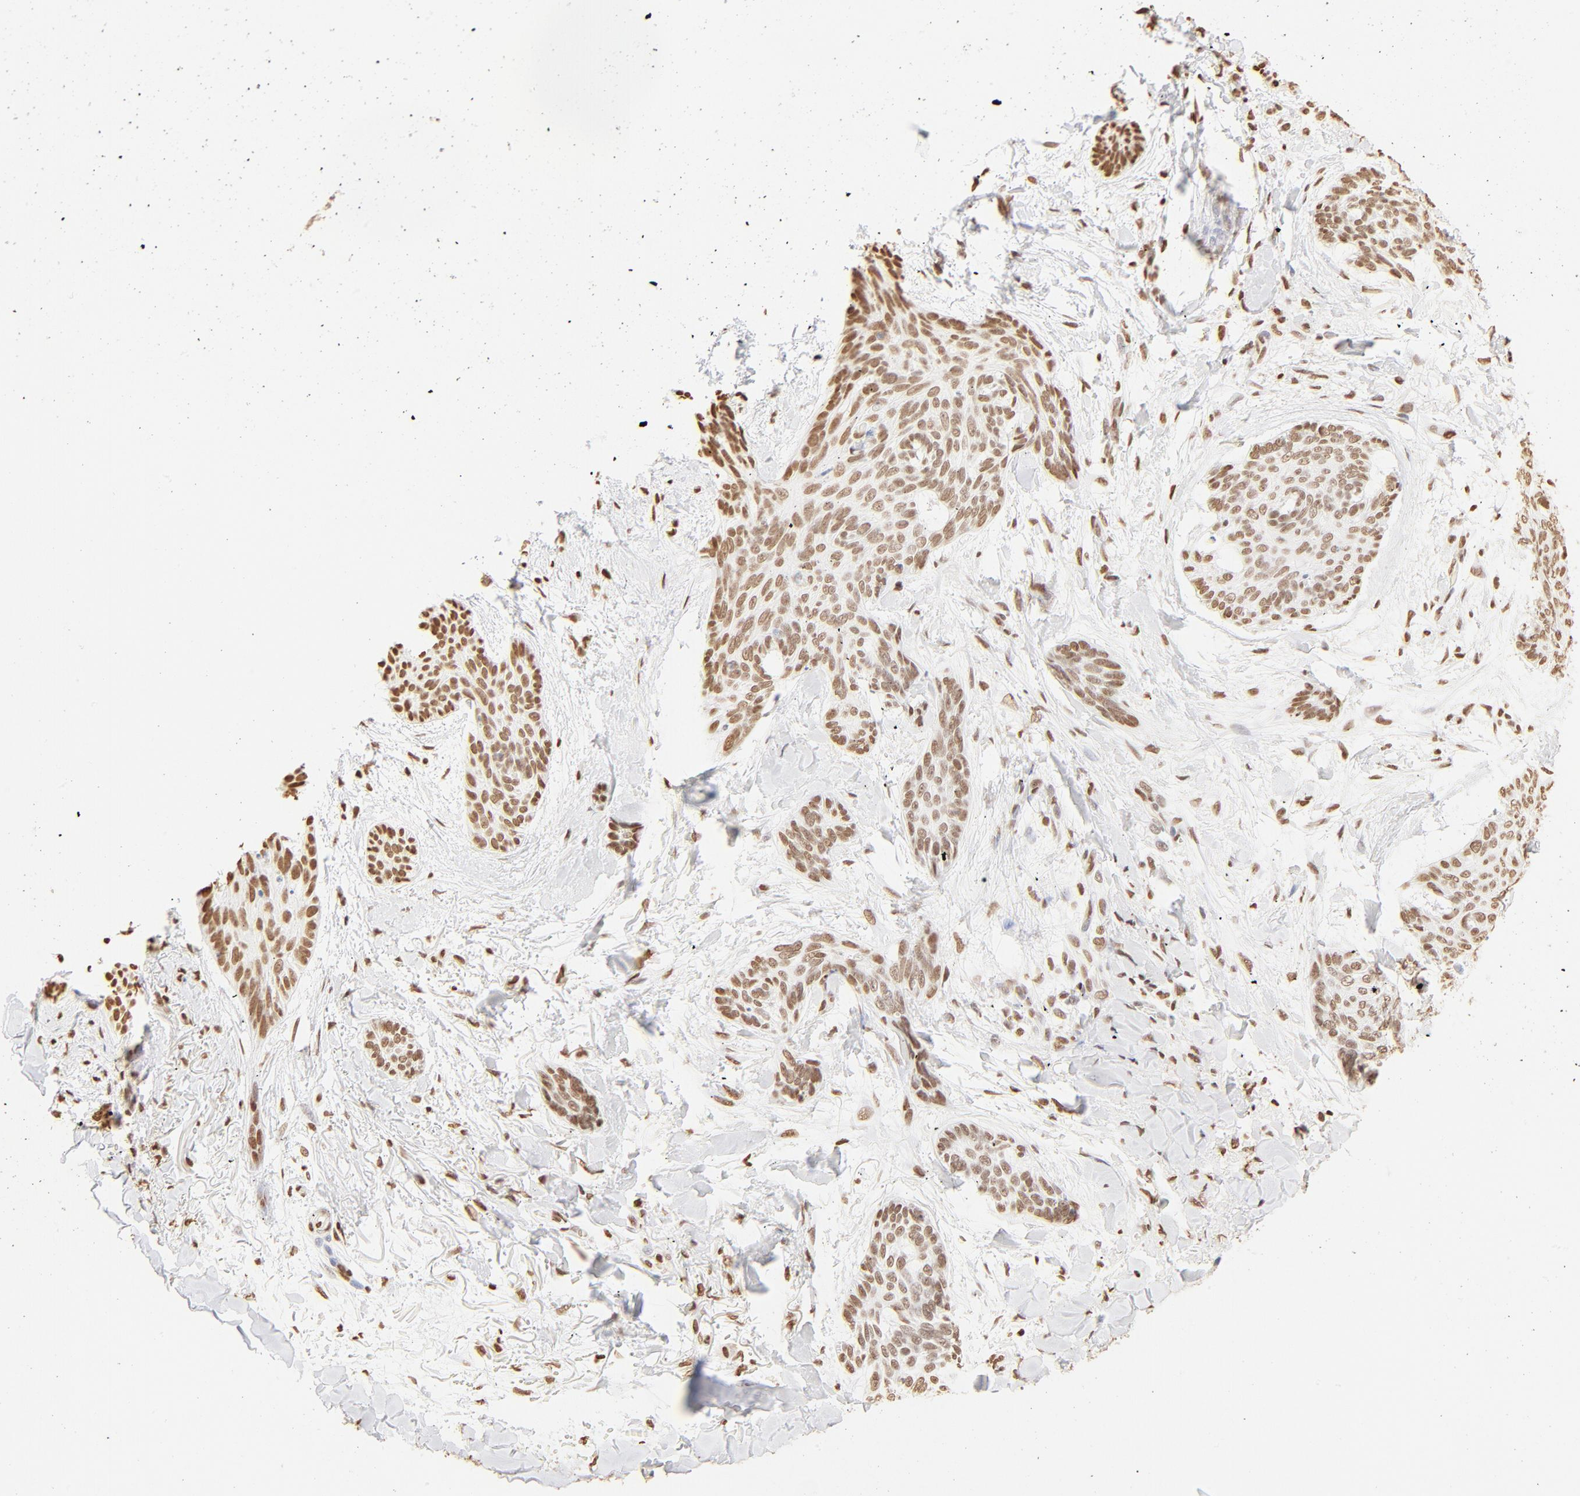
{"staining": {"intensity": "moderate", "quantity": ">75%", "location": "nuclear"}, "tissue": "skin cancer", "cell_type": "Tumor cells", "image_type": "cancer", "snomed": [{"axis": "morphology", "description": "Normal tissue, NOS"}, {"axis": "morphology", "description": "Basal cell carcinoma"}, {"axis": "topography", "description": "Skin"}], "caption": "This is a micrograph of immunohistochemistry (IHC) staining of basal cell carcinoma (skin), which shows moderate staining in the nuclear of tumor cells.", "gene": "ZNF540", "patient": {"sex": "female", "age": 71}}